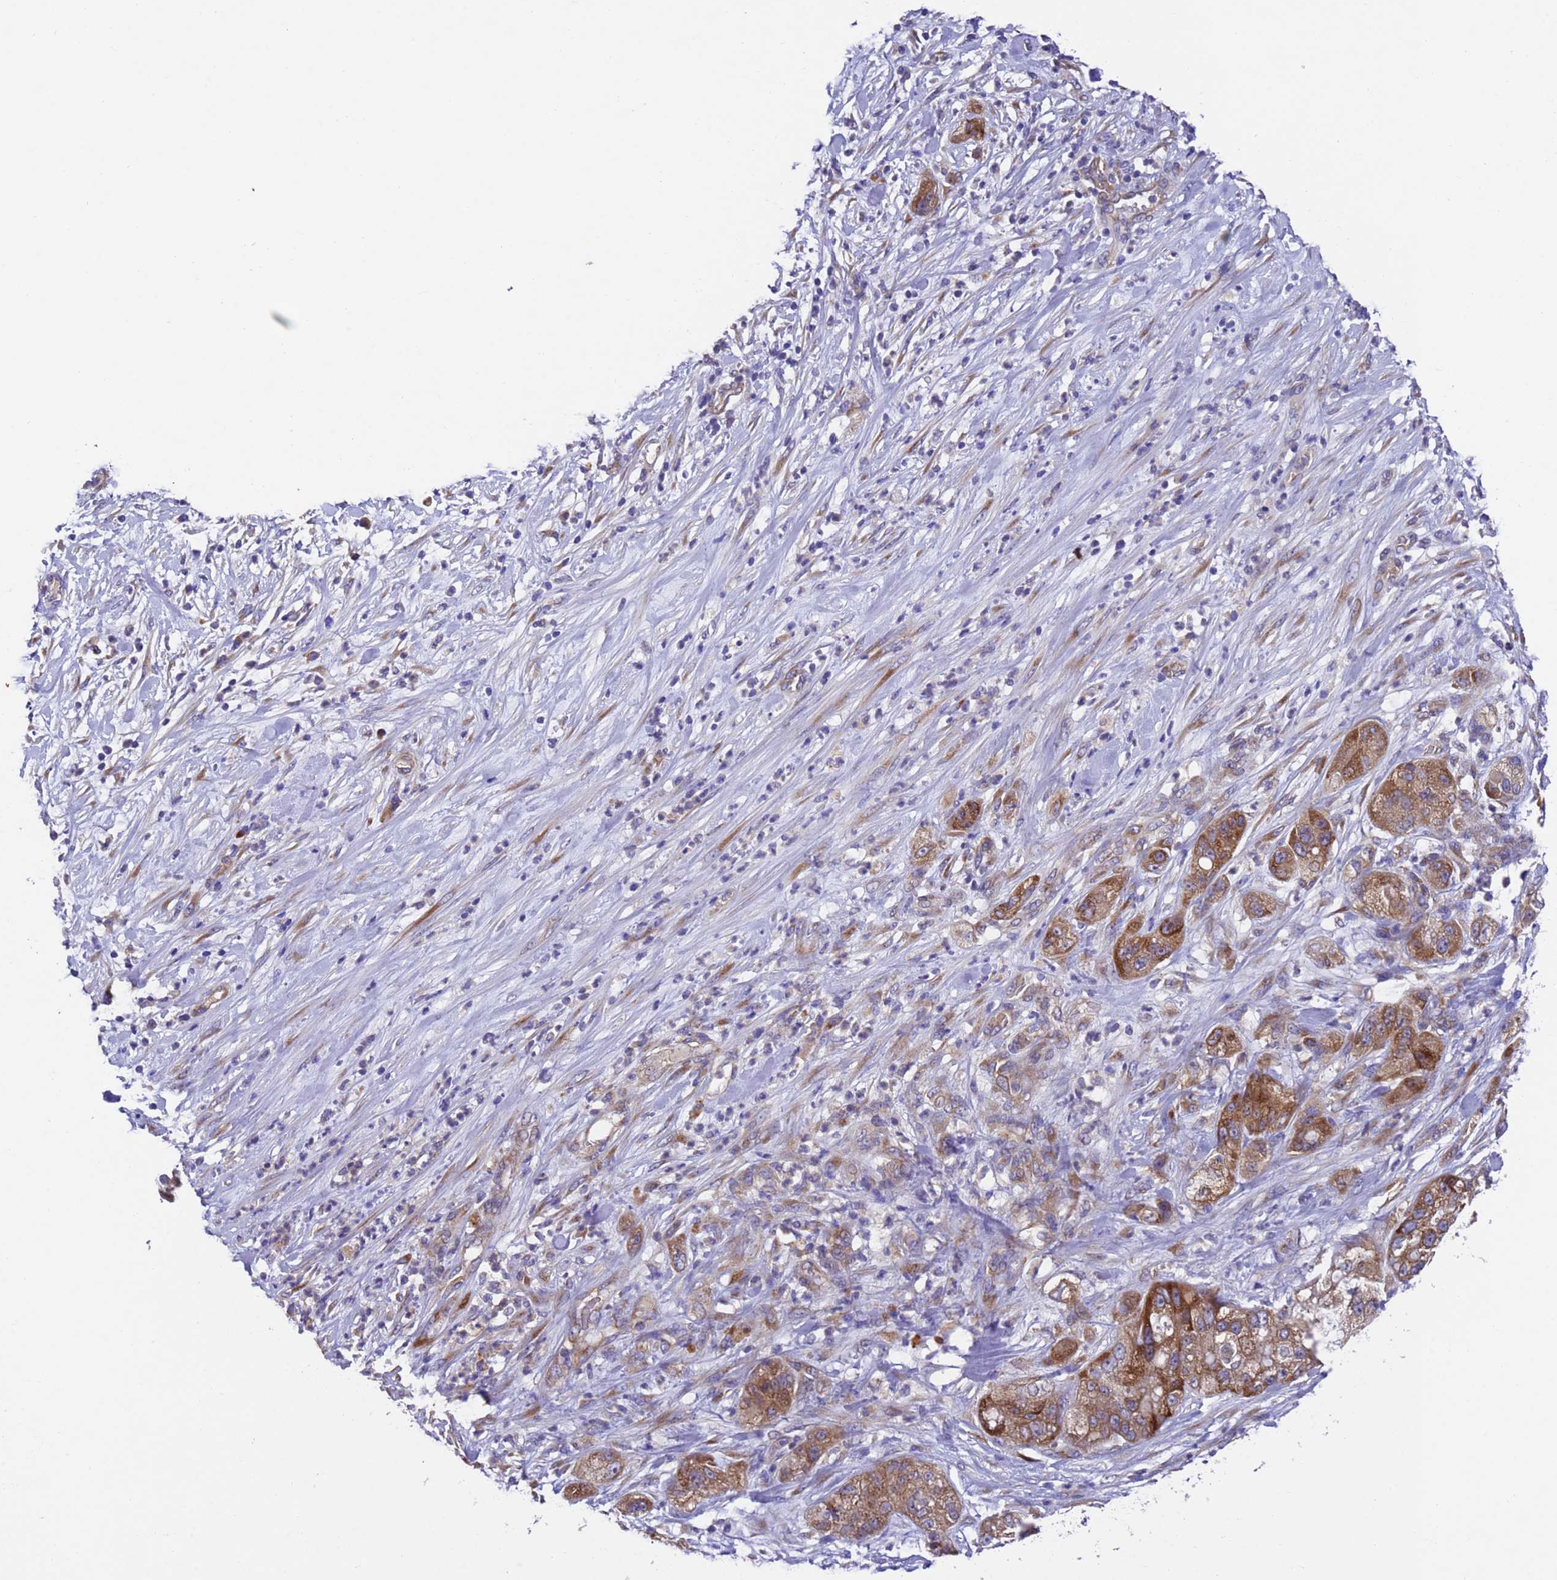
{"staining": {"intensity": "moderate", "quantity": ">75%", "location": "cytoplasmic/membranous"}, "tissue": "pancreatic cancer", "cell_type": "Tumor cells", "image_type": "cancer", "snomed": [{"axis": "morphology", "description": "Adenocarcinoma, NOS"}, {"axis": "topography", "description": "Pancreas"}], "caption": "Immunohistochemical staining of human pancreatic cancer displays medium levels of moderate cytoplasmic/membranous protein positivity in about >75% of tumor cells.", "gene": "DCAF12L2", "patient": {"sex": "female", "age": 78}}